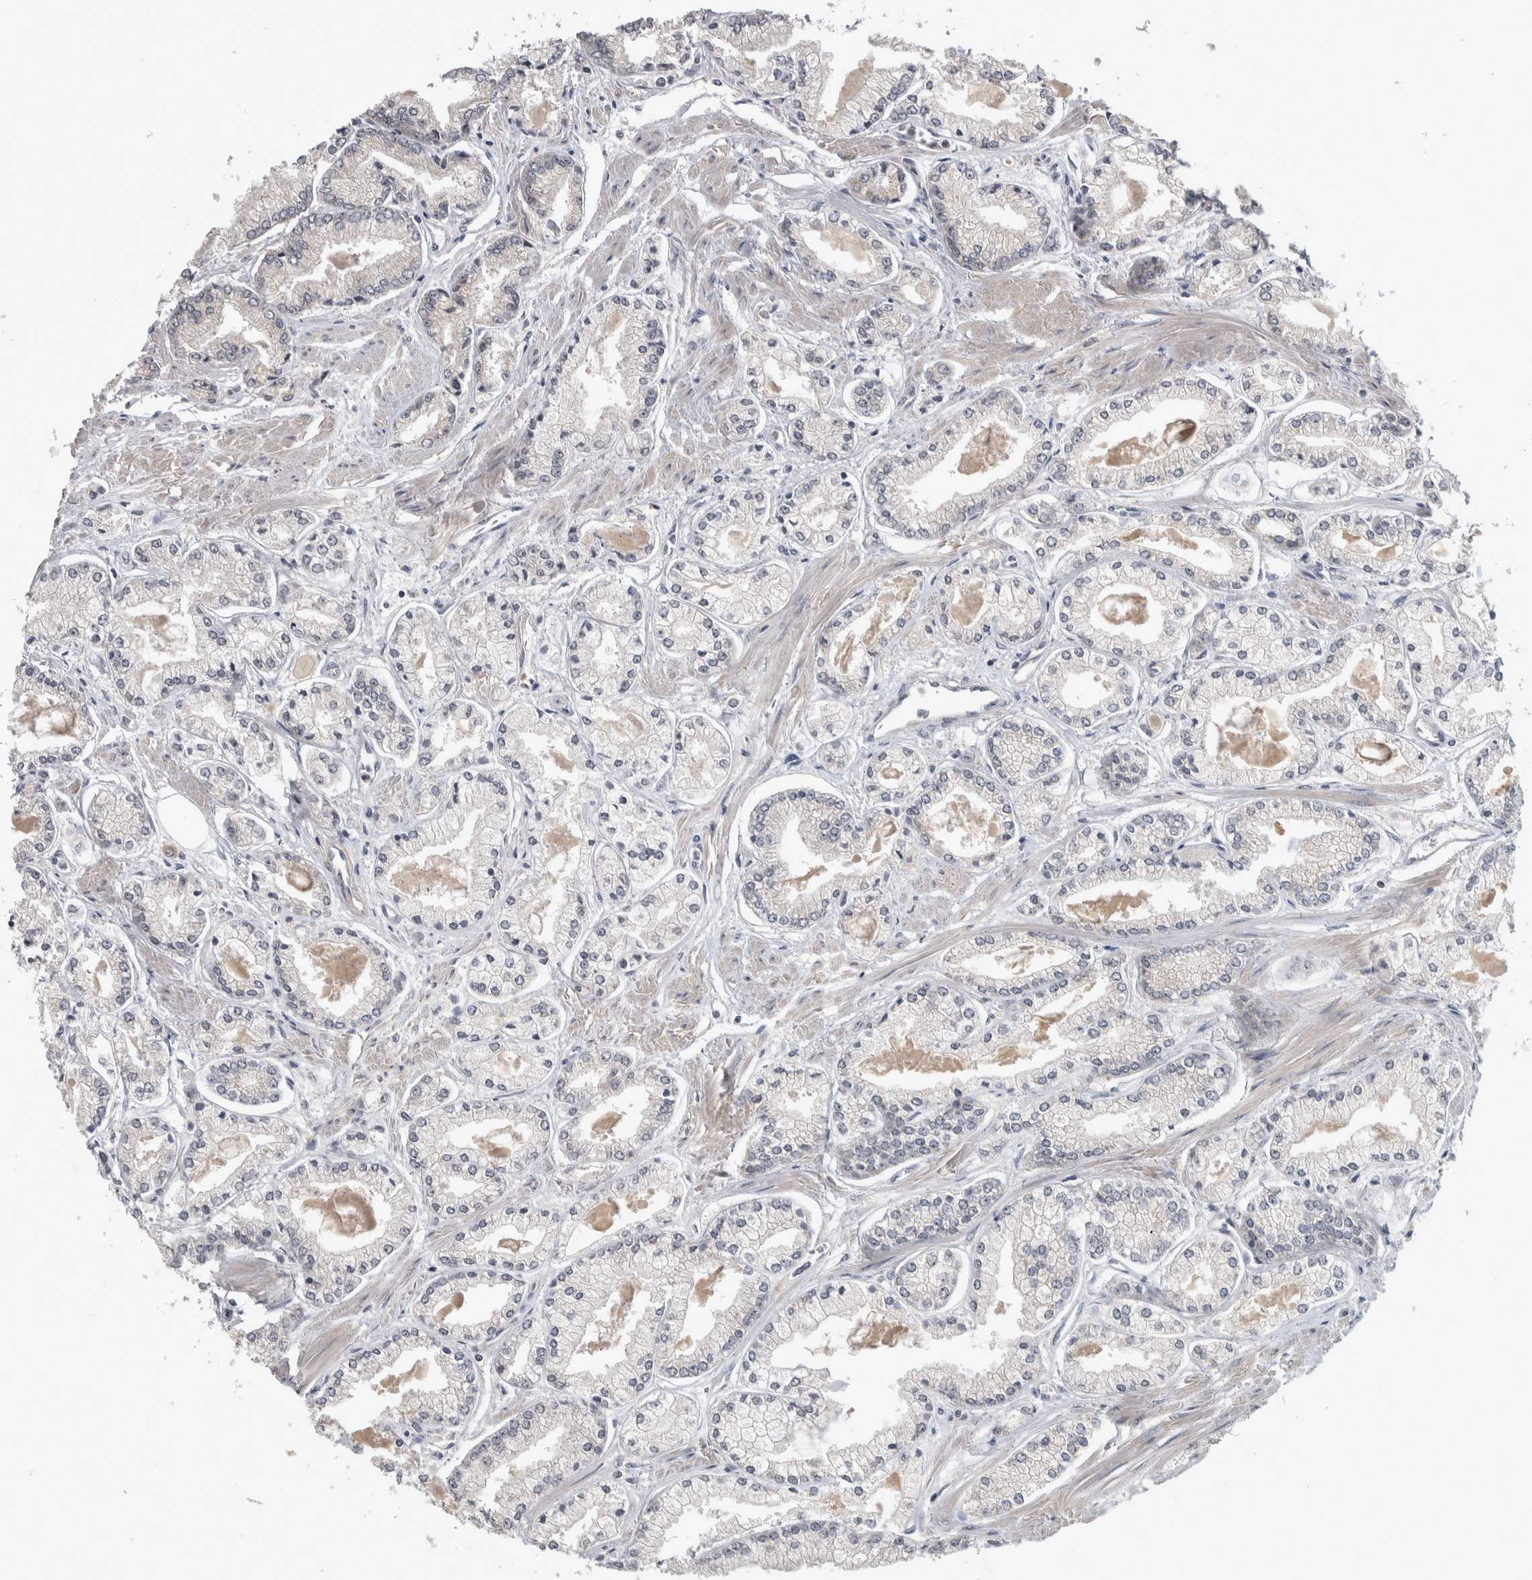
{"staining": {"intensity": "negative", "quantity": "none", "location": "none"}, "tissue": "prostate cancer", "cell_type": "Tumor cells", "image_type": "cancer", "snomed": [{"axis": "morphology", "description": "Adenocarcinoma, Low grade"}, {"axis": "topography", "description": "Prostate"}], "caption": "Prostate cancer (adenocarcinoma (low-grade)) stained for a protein using immunohistochemistry (IHC) displays no staining tumor cells.", "gene": "ZNF114", "patient": {"sex": "male", "age": 52}}